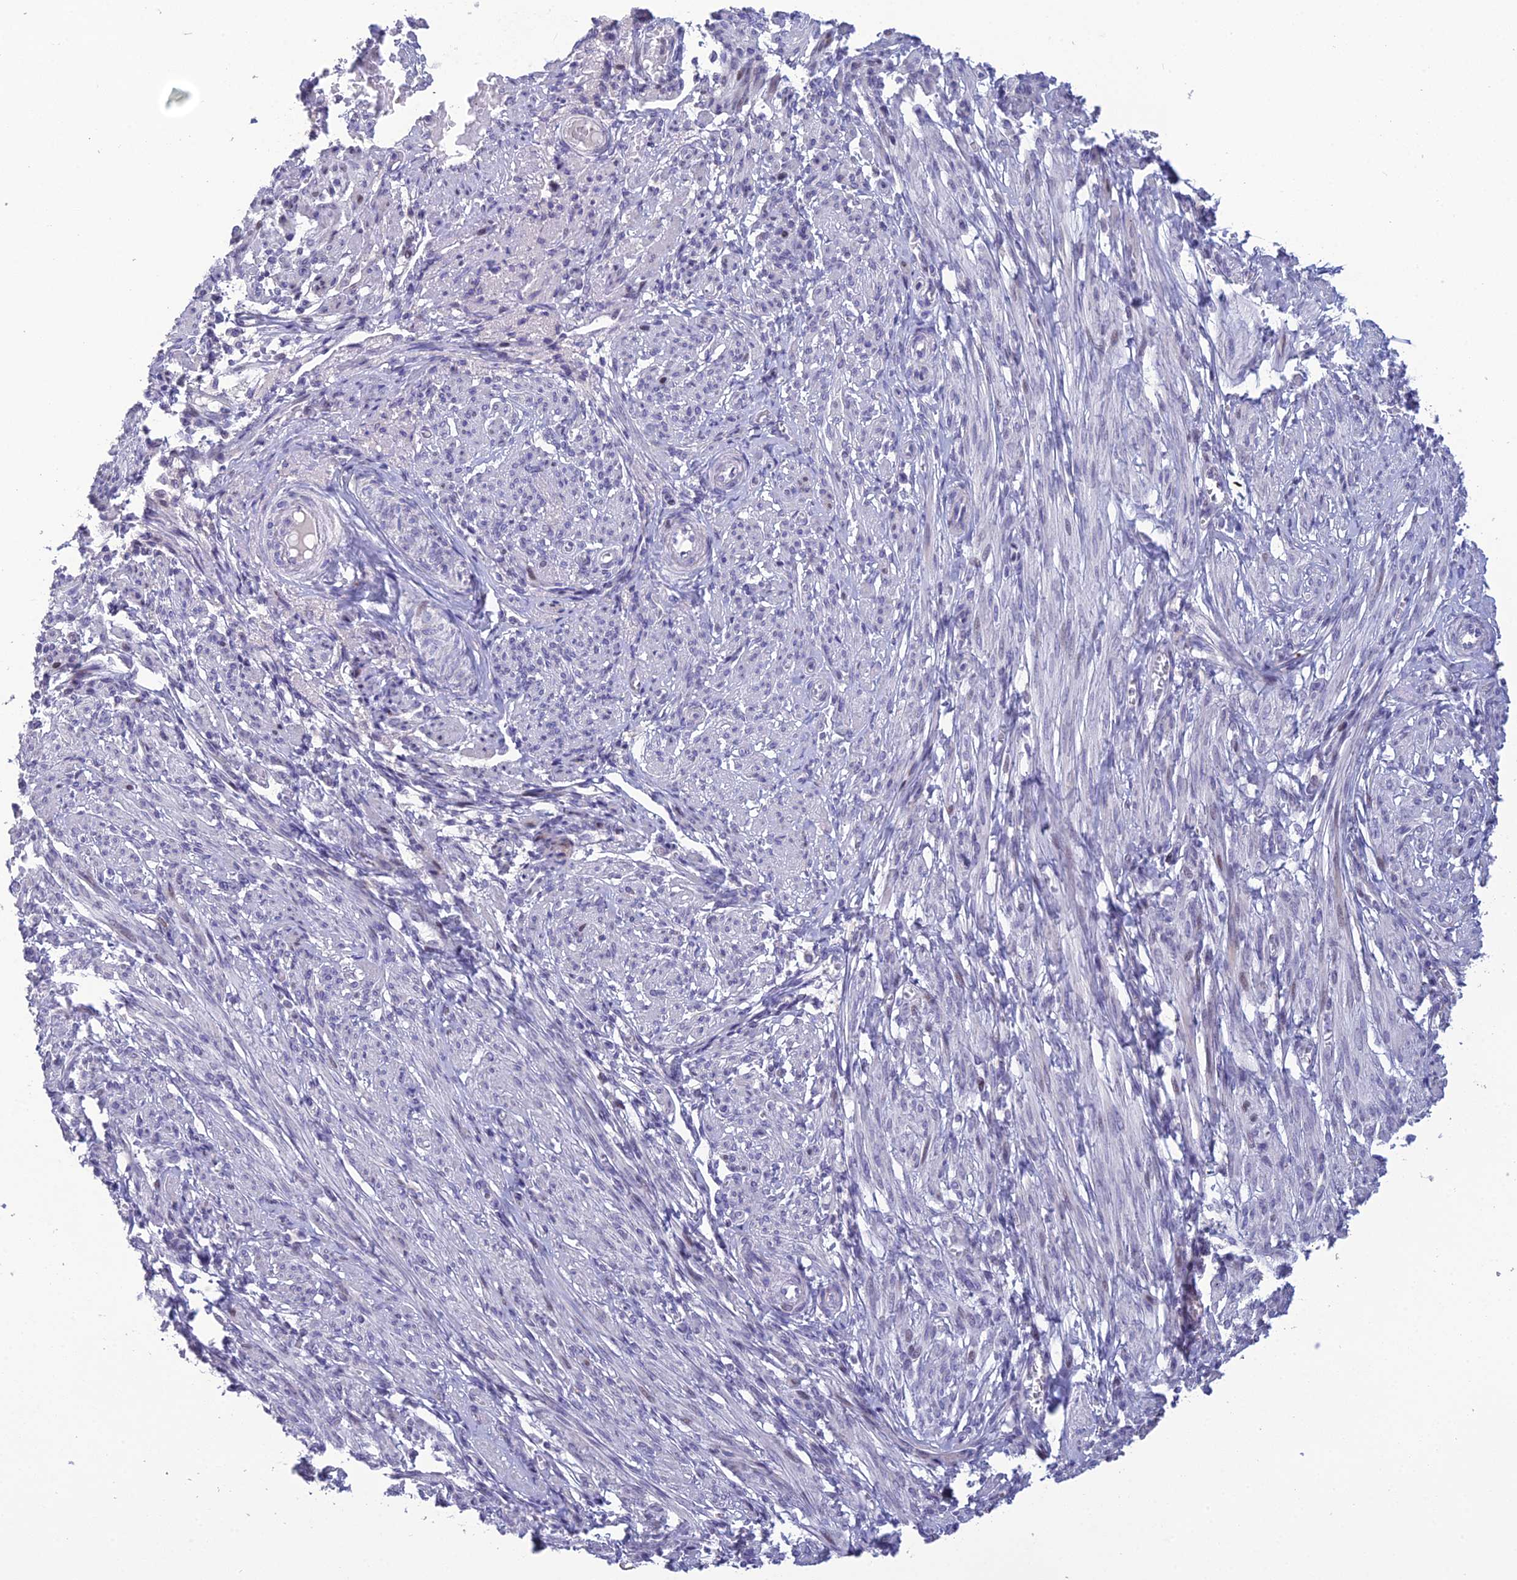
{"staining": {"intensity": "negative", "quantity": "none", "location": "none"}, "tissue": "smooth muscle", "cell_type": "Smooth muscle cells", "image_type": "normal", "snomed": [{"axis": "morphology", "description": "Normal tissue, NOS"}, {"axis": "topography", "description": "Smooth muscle"}], "caption": "The image shows no significant positivity in smooth muscle cells of smooth muscle. (Brightfield microscopy of DAB (3,3'-diaminobenzidine) immunohistochemistry at high magnification).", "gene": "TMEM134", "patient": {"sex": "female", "age": 39}}